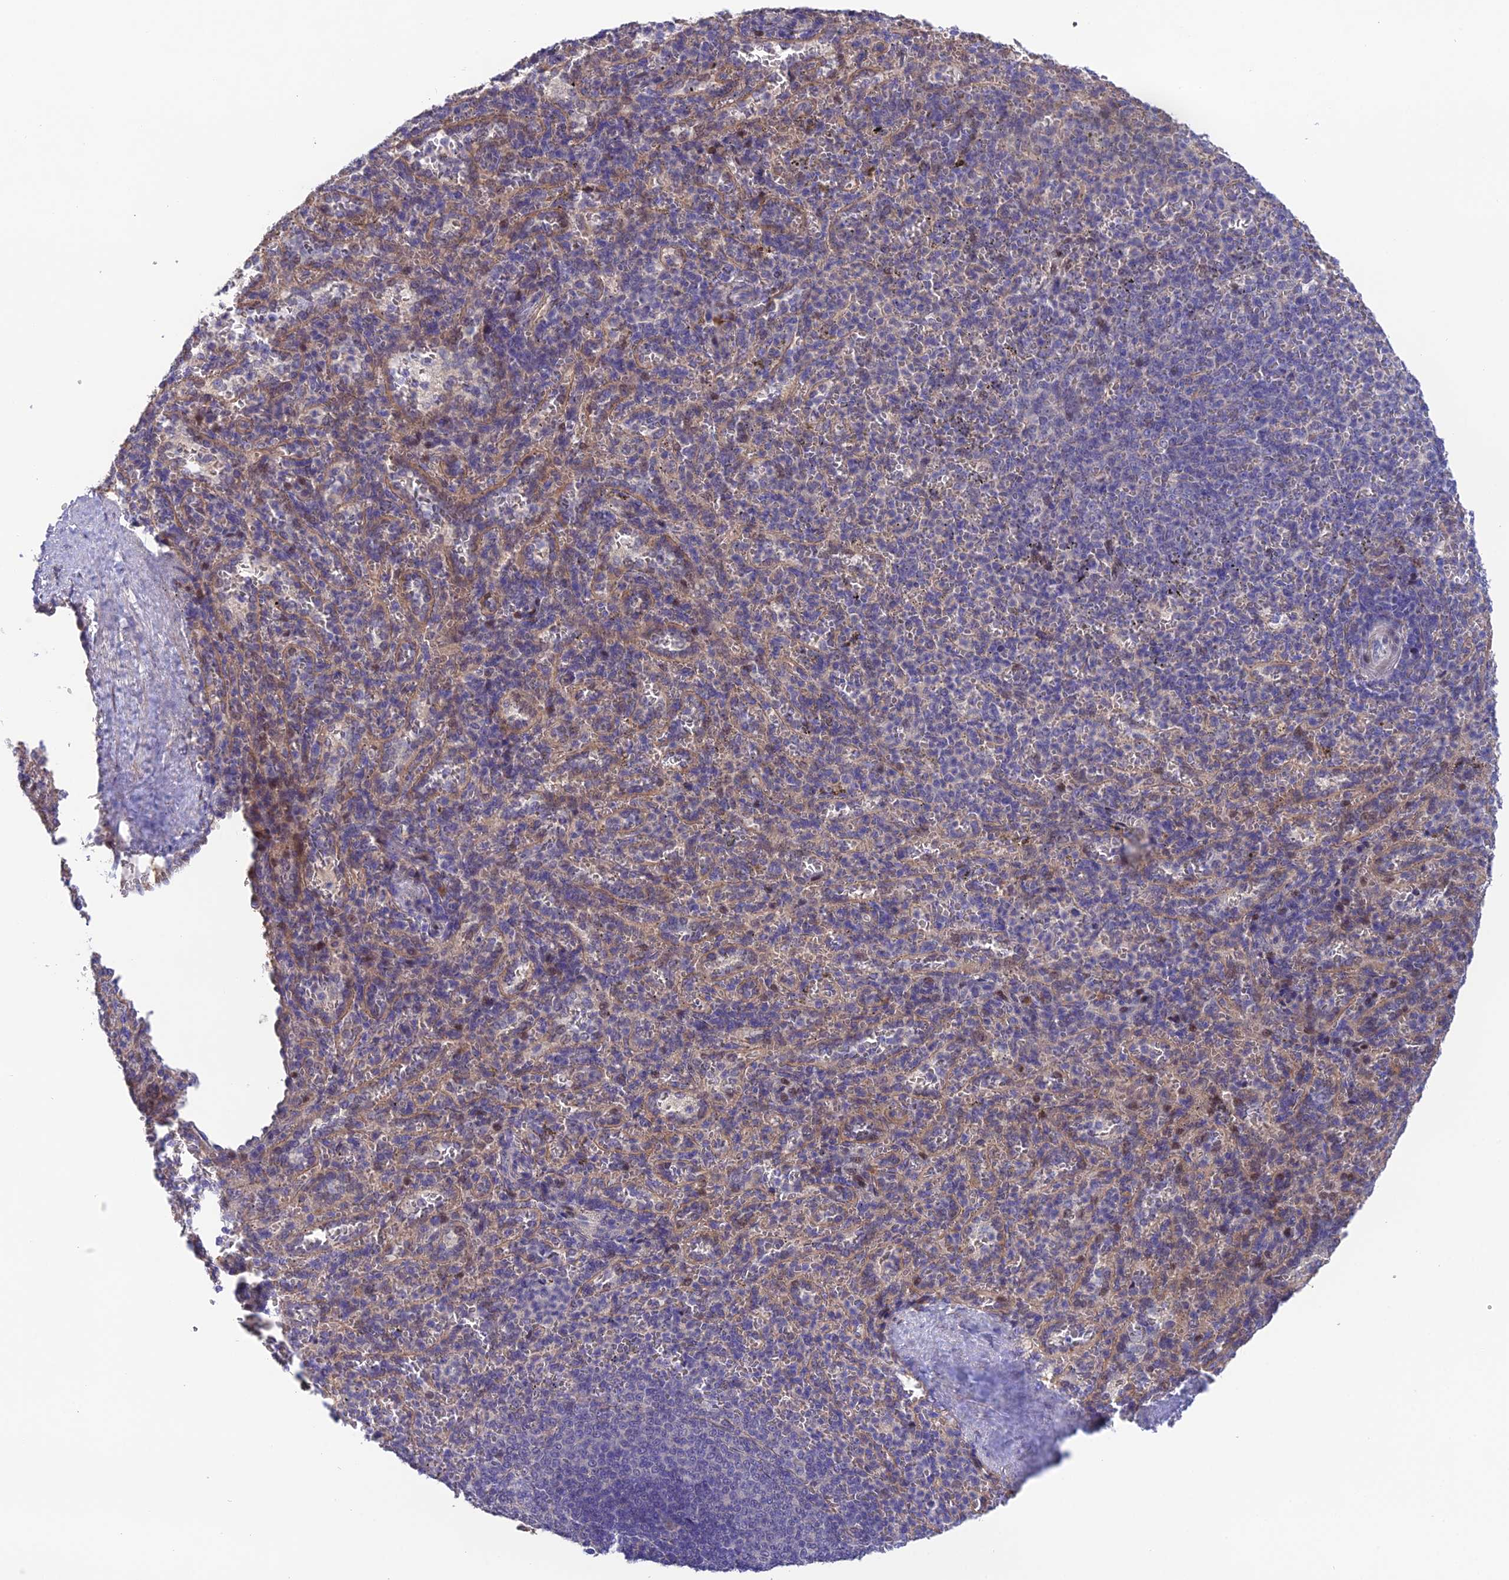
{"staining": {"intensity": "moderate", "quantity": "<25%", "location": "cytoplasmic/membranous,nuclear"}, "tissue": "spleen", "cell_type": "Cells in red pulp", "image_type": "normal", "snomed": [{"axis": "morphology", "description": "Normal tissue, NOS"}, {"axis": "topography", "description": "Spleen"}], "caption": "Immunohistochemistry (IHC) photomicrograph of unremarkable human spleen stained for a protein (brown), which shows low levels of moderate cytoplasmic/membranous,nuclear staining in approximately <25% of cells in red pulp.", "gene": "PUS10", "patient": {"sex": "female", "age": 21}}